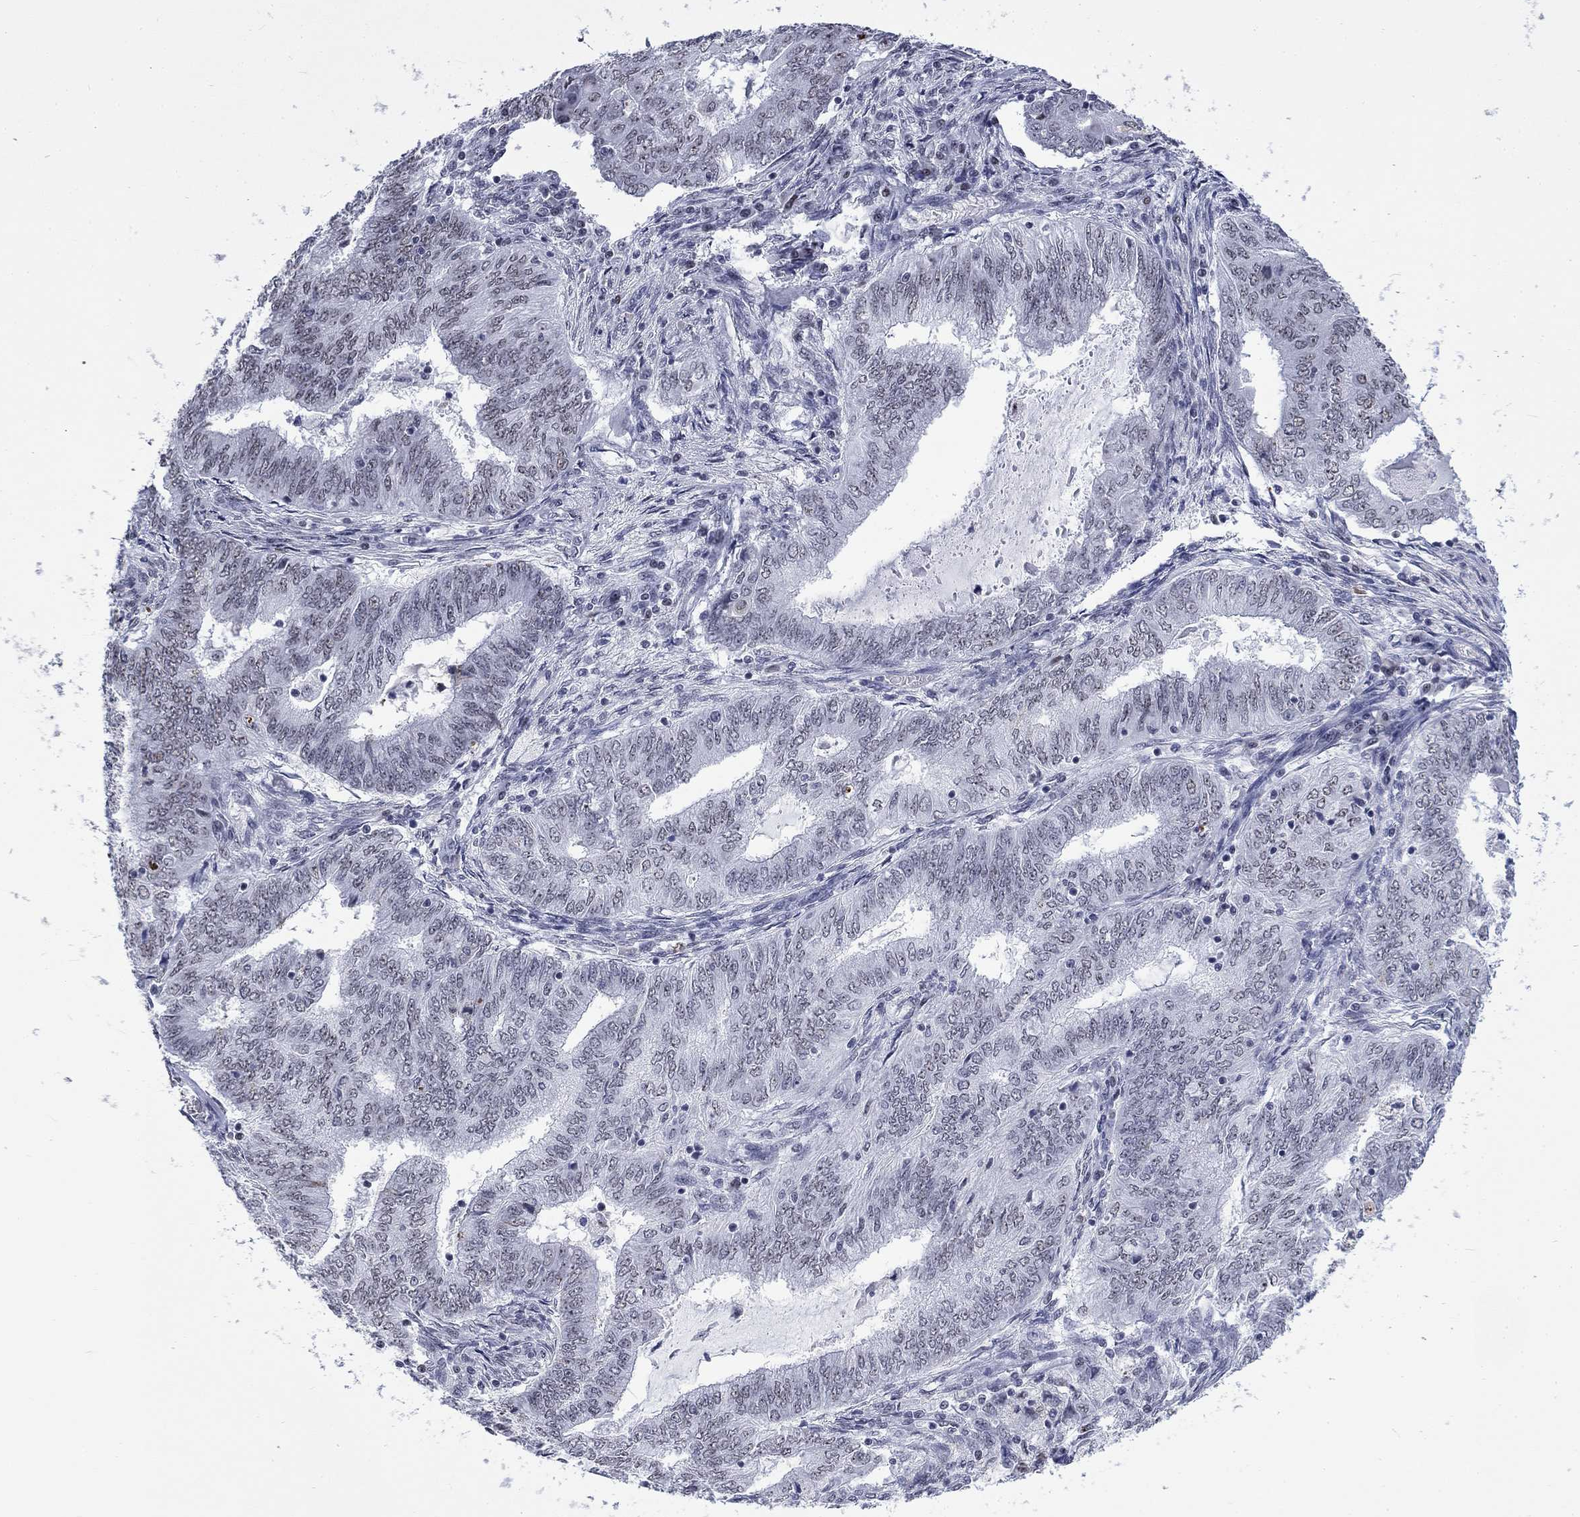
{"staining": {"intensity": "negative", "quantity": "none", "location": "none"}, "tissue": "endometrial cancer", "cell_type": "Tumor cells", "image_type": "cancer", "snomed": [{"axis": "morphology", "description": "Adenocarcinoma, NOS"}, {"axis": "topography", "description": "Endometrium"}], "caption": "A histopathology image of adenocarcinoma (endometrial) stained for a protein exhibits no brown staining in tumor cells.", "gene": "CSRNP3", "patient": {"sex": "female", "age": 62}}